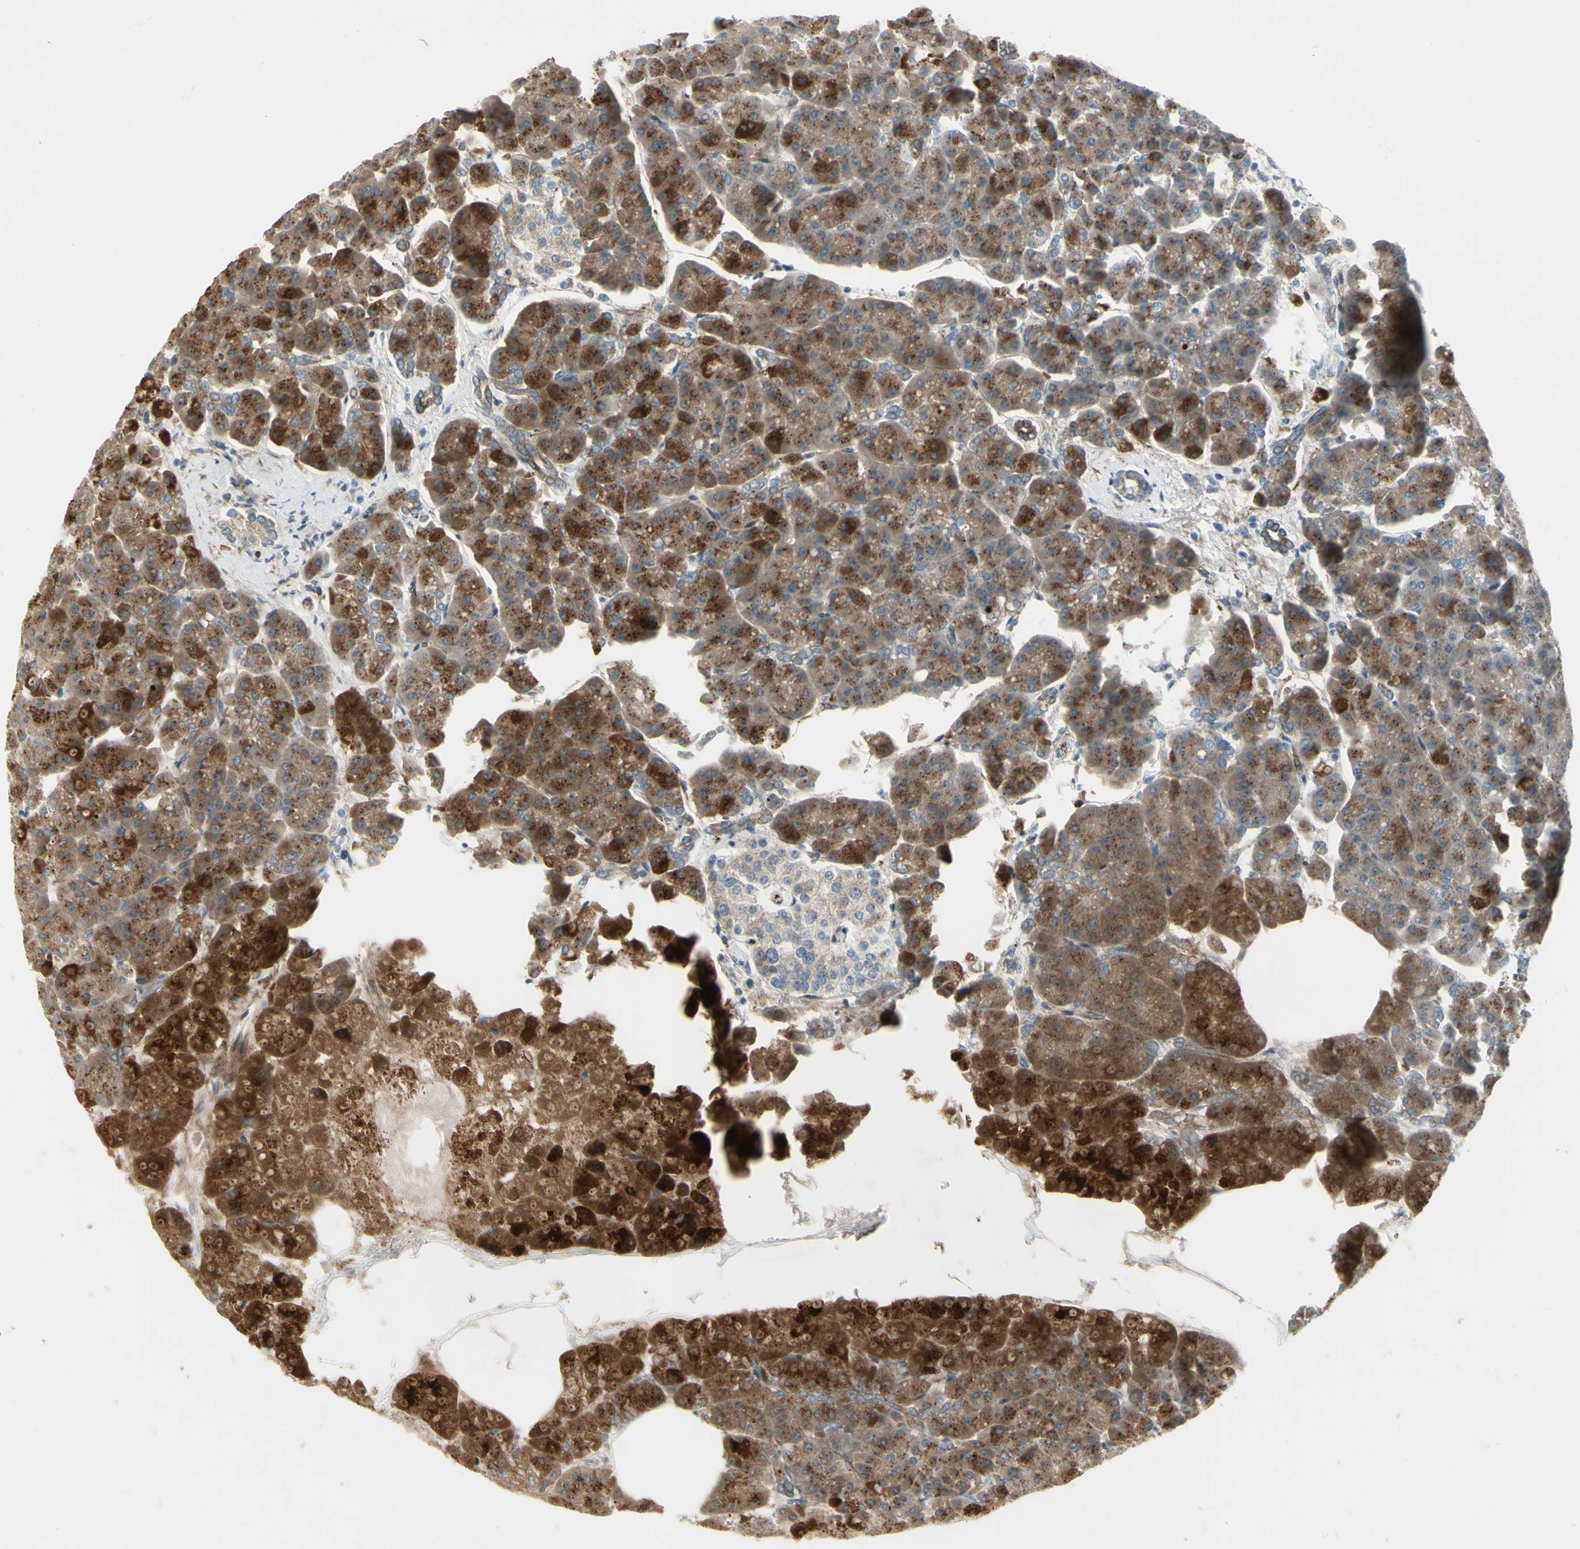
{"staining": {"intensity": "moderate", "quantity": ">75%", "location": "cytoplasmic/membranous"}, "tissue": "pancreas", "cell_type": "Exocrine glandular cells", "image_type": "normal", "snomed": [{"axis": "morphology", "description": "Normal tissue, NOS"}, {"axis": "topography", "description": "Pancreas"}], "caption": "High-power microscopy captured an immunohistochemistry (IHC) photomicrograph of unremarkable pancreas, revealing moderate cytoplasmic/membranous staining in approximately >75% of exocrine glandular cells.", "gene": "NDFIP1", "patient": {"sex": "female", "age": 70}}